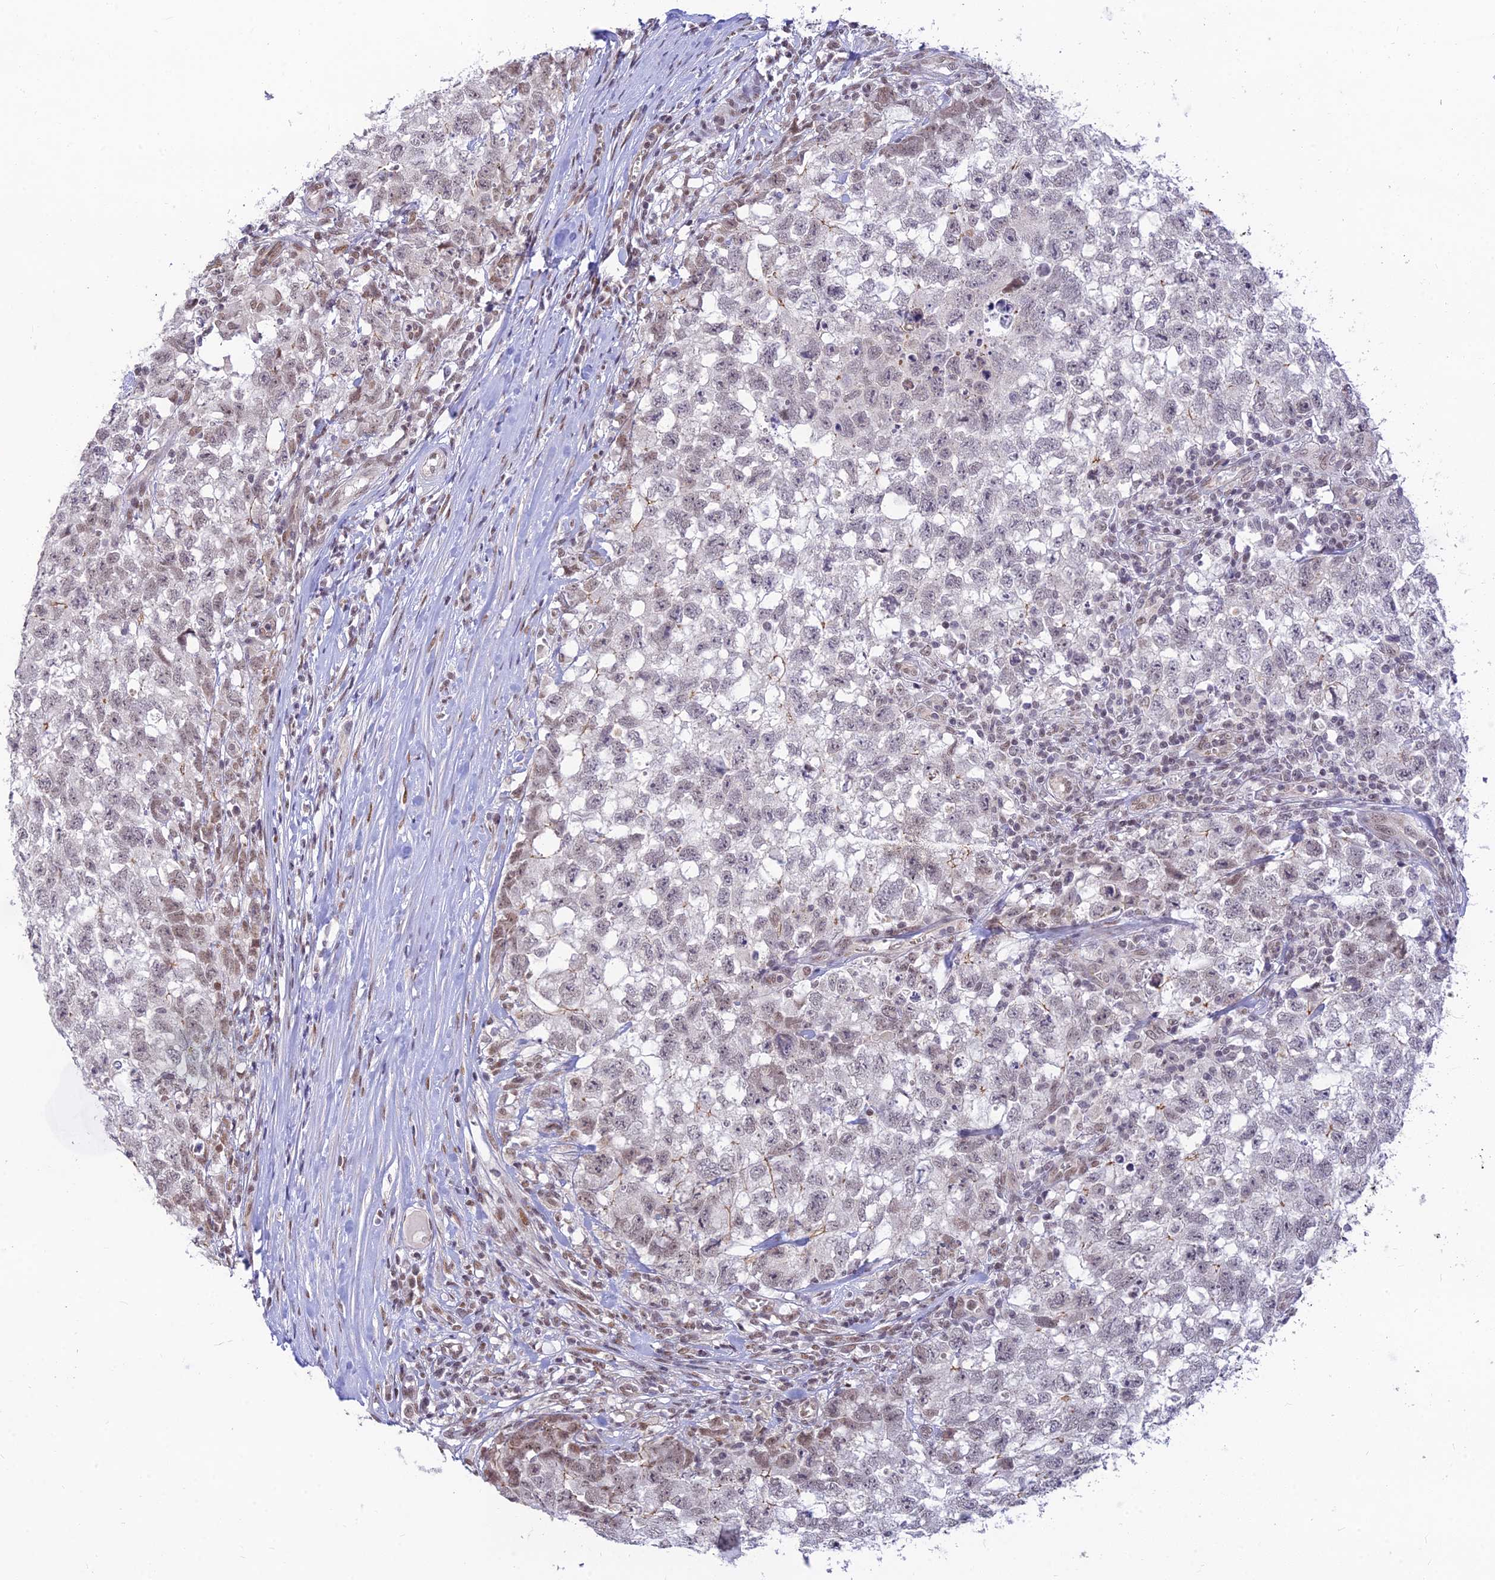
{"staining": {"intensity": "weak", "quantity": "<25%", "location": "nuclear"}, "tissue": "testis cancer", "cell_type": "Tumor cells", "image_type": "cancer", "snomed": [{"axis": "morphology", "description": "Seminoma, NOS"}, {"axis": "morphology", "description": "Carcinoma, Embryonal, NOS"}, {"axis": "topography", "description": "Testis"}], "caption": "Micrograph shows no significant protein positivity in tumor cells of testis embryonal carcinoma.", "gene": "MICOS13", "patient": {"sex": "male", "age": 29}}